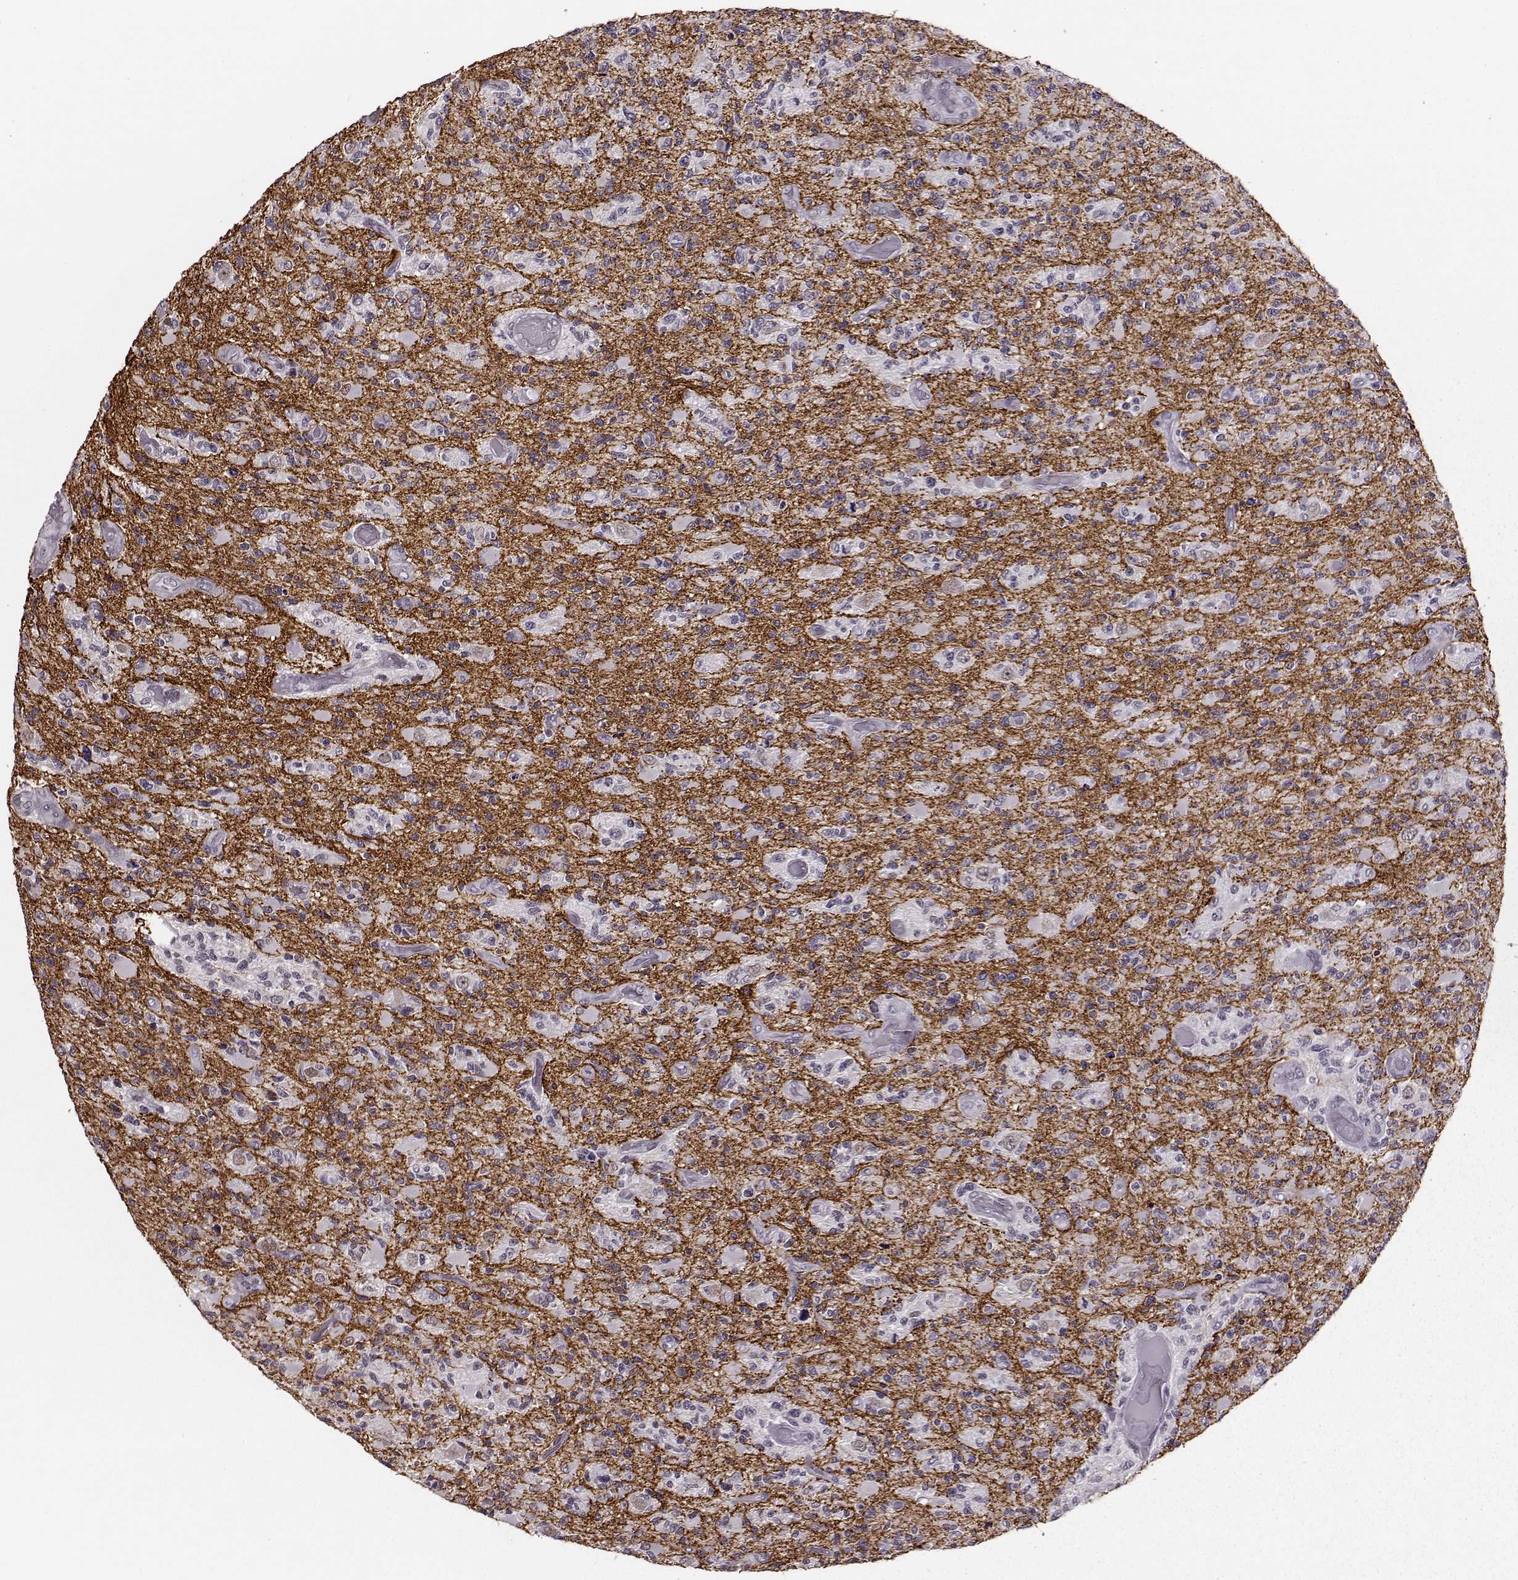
{"staining": {"intensity": "negative", "quantity": "none", "location": "none"}, "tissue": "glioma", "cell_type": "Tumor cells", "image_type": "cancer", "snomed": [{"axis": "morphology", "description": "Glioma, malignant, High grade"}, {"axis": "topography", "description": "Brain"}], "caption": "DAB (3,3'-diaminobenzidine) immunohistochemical staining of human glioma shows no significant staining in tumor cells. Brightfield microscopy of immunohistochemistry (IHC) stained with DAB (brown) and hematoxylin (blue), captured at high magnification.", "gene": "STX1B", "patient": {"sex": "female", "age": 63}}